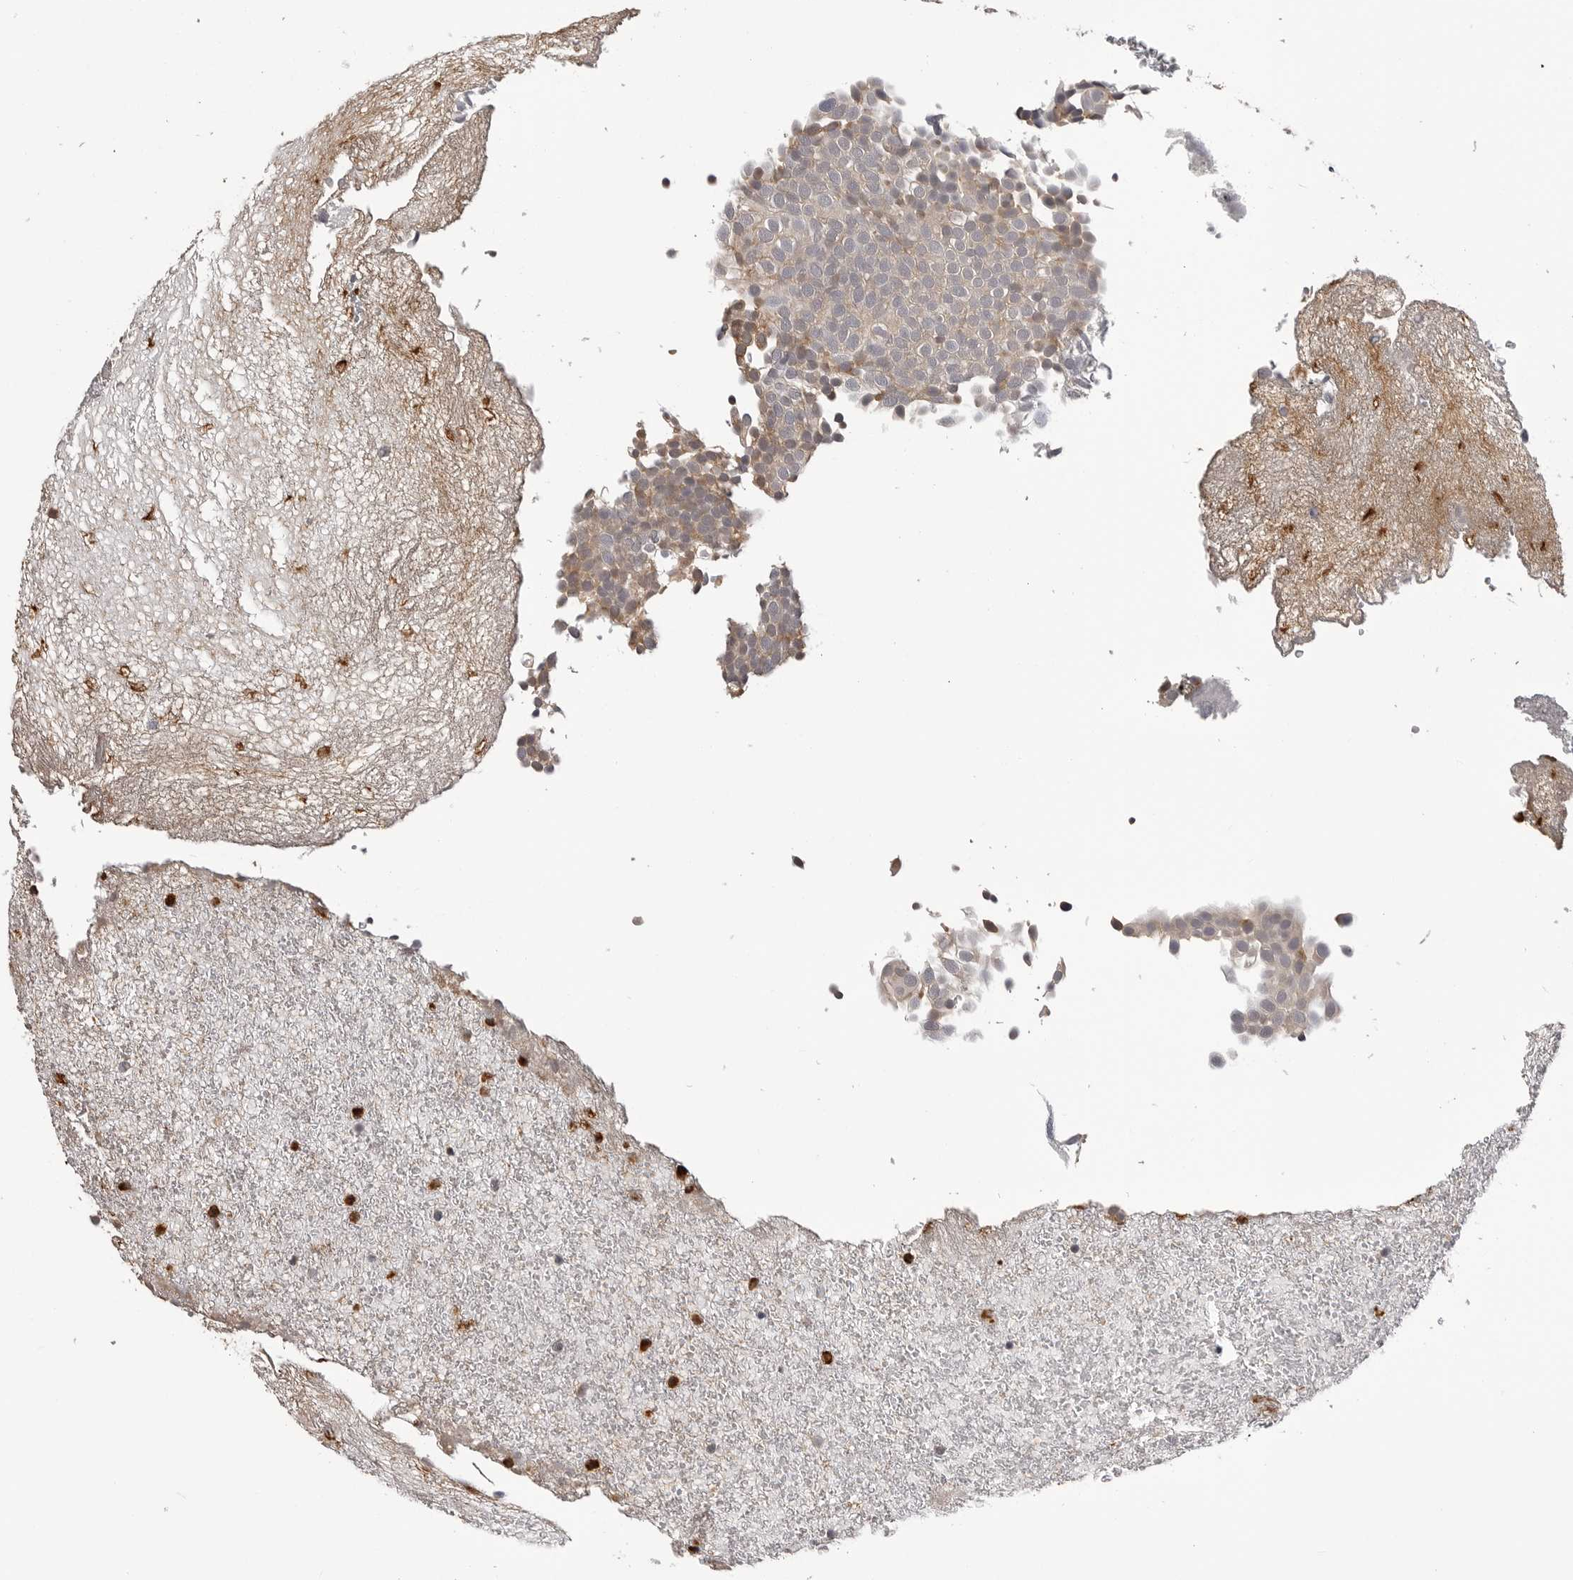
{"staining": {"intensity": "weak", "quantity": "25%-75%", "location": "cytoplasmic/membranous"}, "tissue": "urothelial cancer", "cell_type": "Tumor cells", "image_type": "cancer", "snomed": [{"axis": "morphology", "description": "Urothelial carcinoma, Low grade"}, {"axis": "topography", "description": "Urinary bladder"}], "caption": "High-magnification brightfield microscopy of urothelial cancer stained with DAB (brown) and counterstained with hematoxylin (blue). tumor cells exhibit weak cytoplasmic/membranous staining is seen in approximately25%-75% of cells. The protein of interest is shown in brown color, while the nuclei are stained blue.", "gene": "TRMT13", "patient": {"sex": "male", "age": 78}}